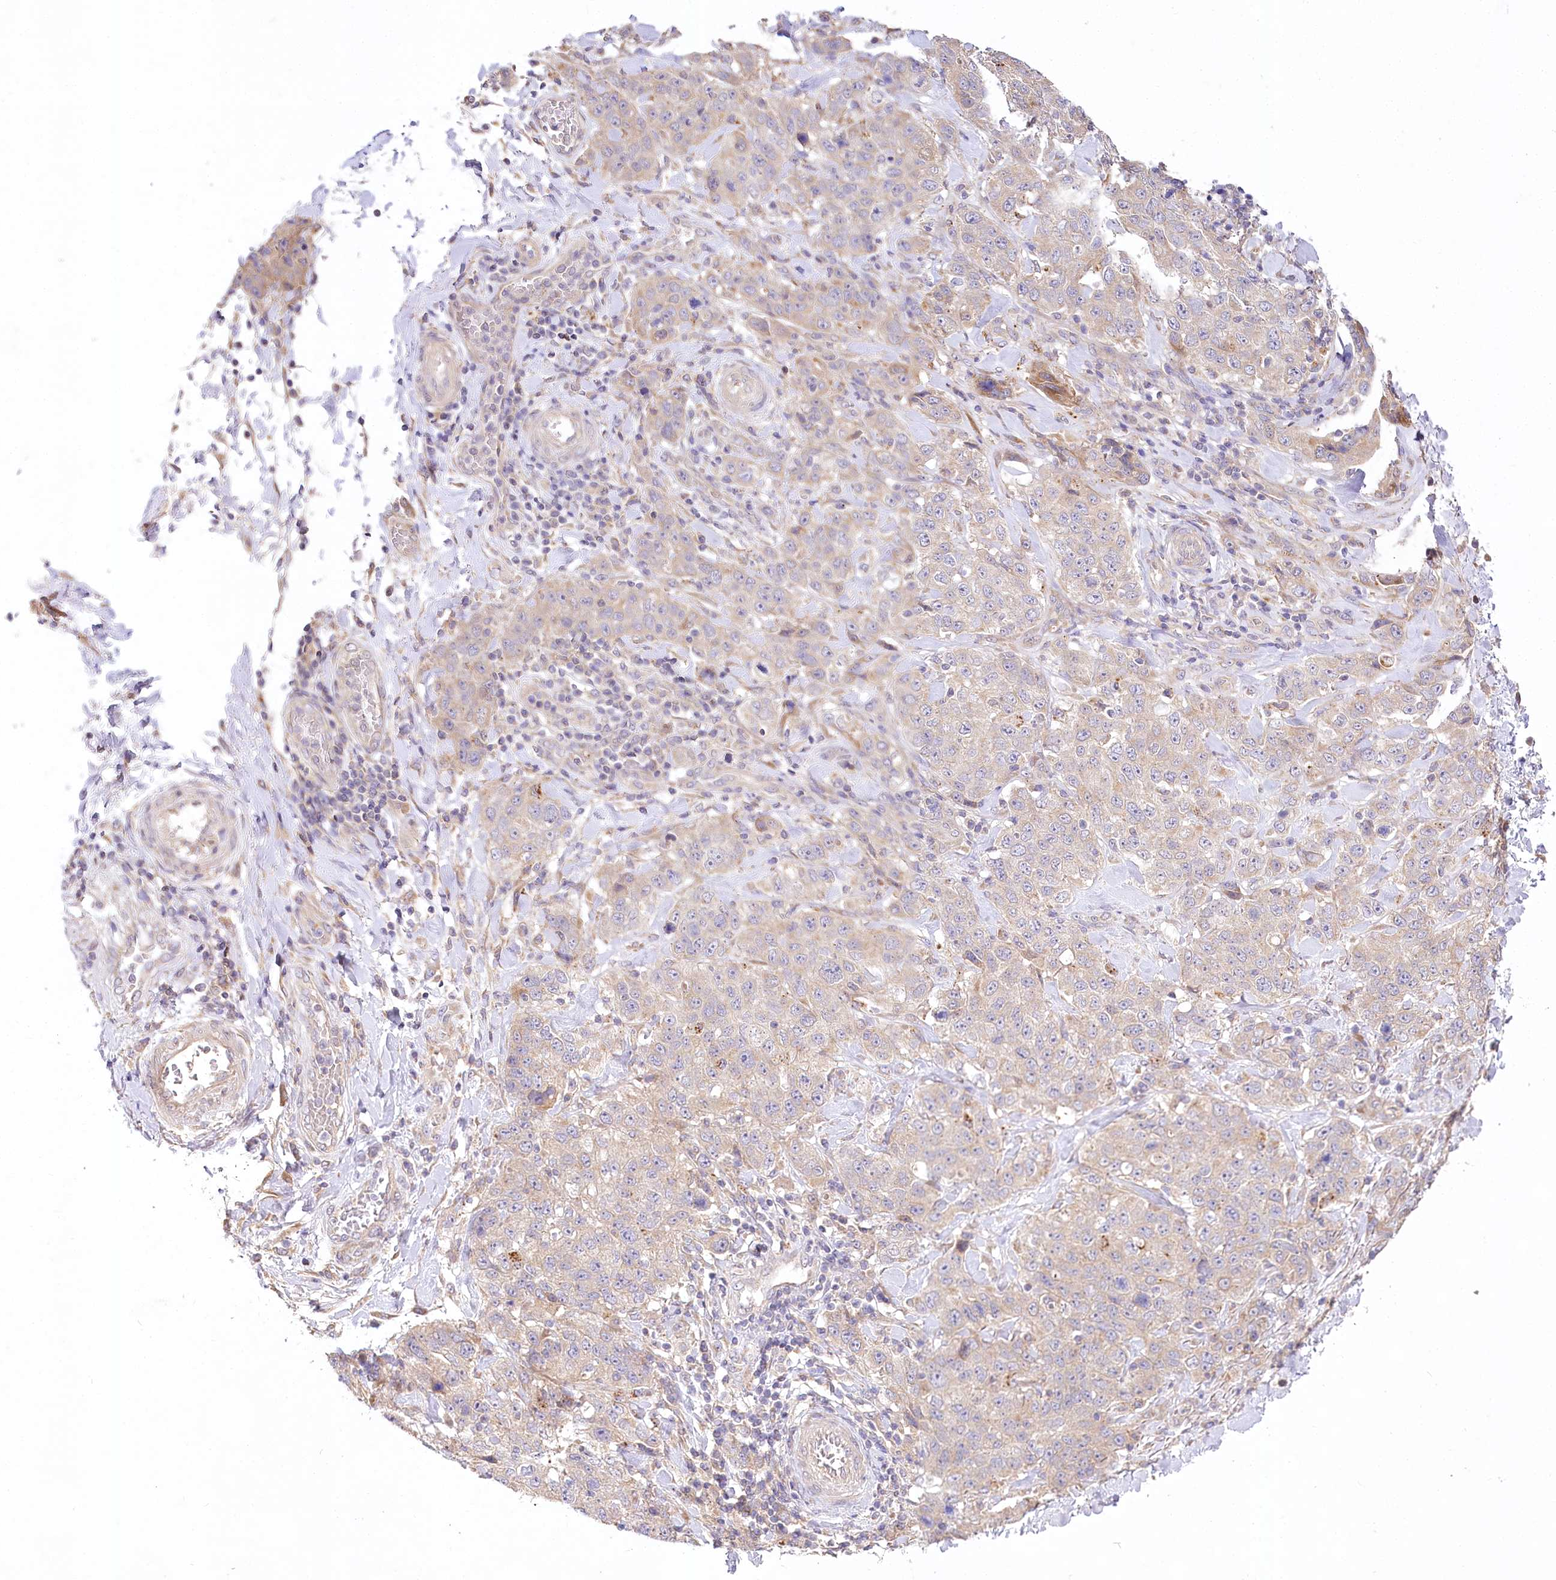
{"staining": {"intensity": "negative", "quantity": "none", "location": "none"}, "tissue": "stomach cancer", "cell_type": "Tumor cells", "image_type": "cancer", "snomed": [{"axis": "morphology", "description": "Adenocarcinoma, NOS"}, {"axis": "topography", "description": "Stomach"}], "caption": "This is an immunohistochemistry (IHC) histopathology image of adenocarcinoma (stomach). There is no expression in tumor cells.", "gene": "PYROXD1", "patient": {"sex": "male", "age": 48}}